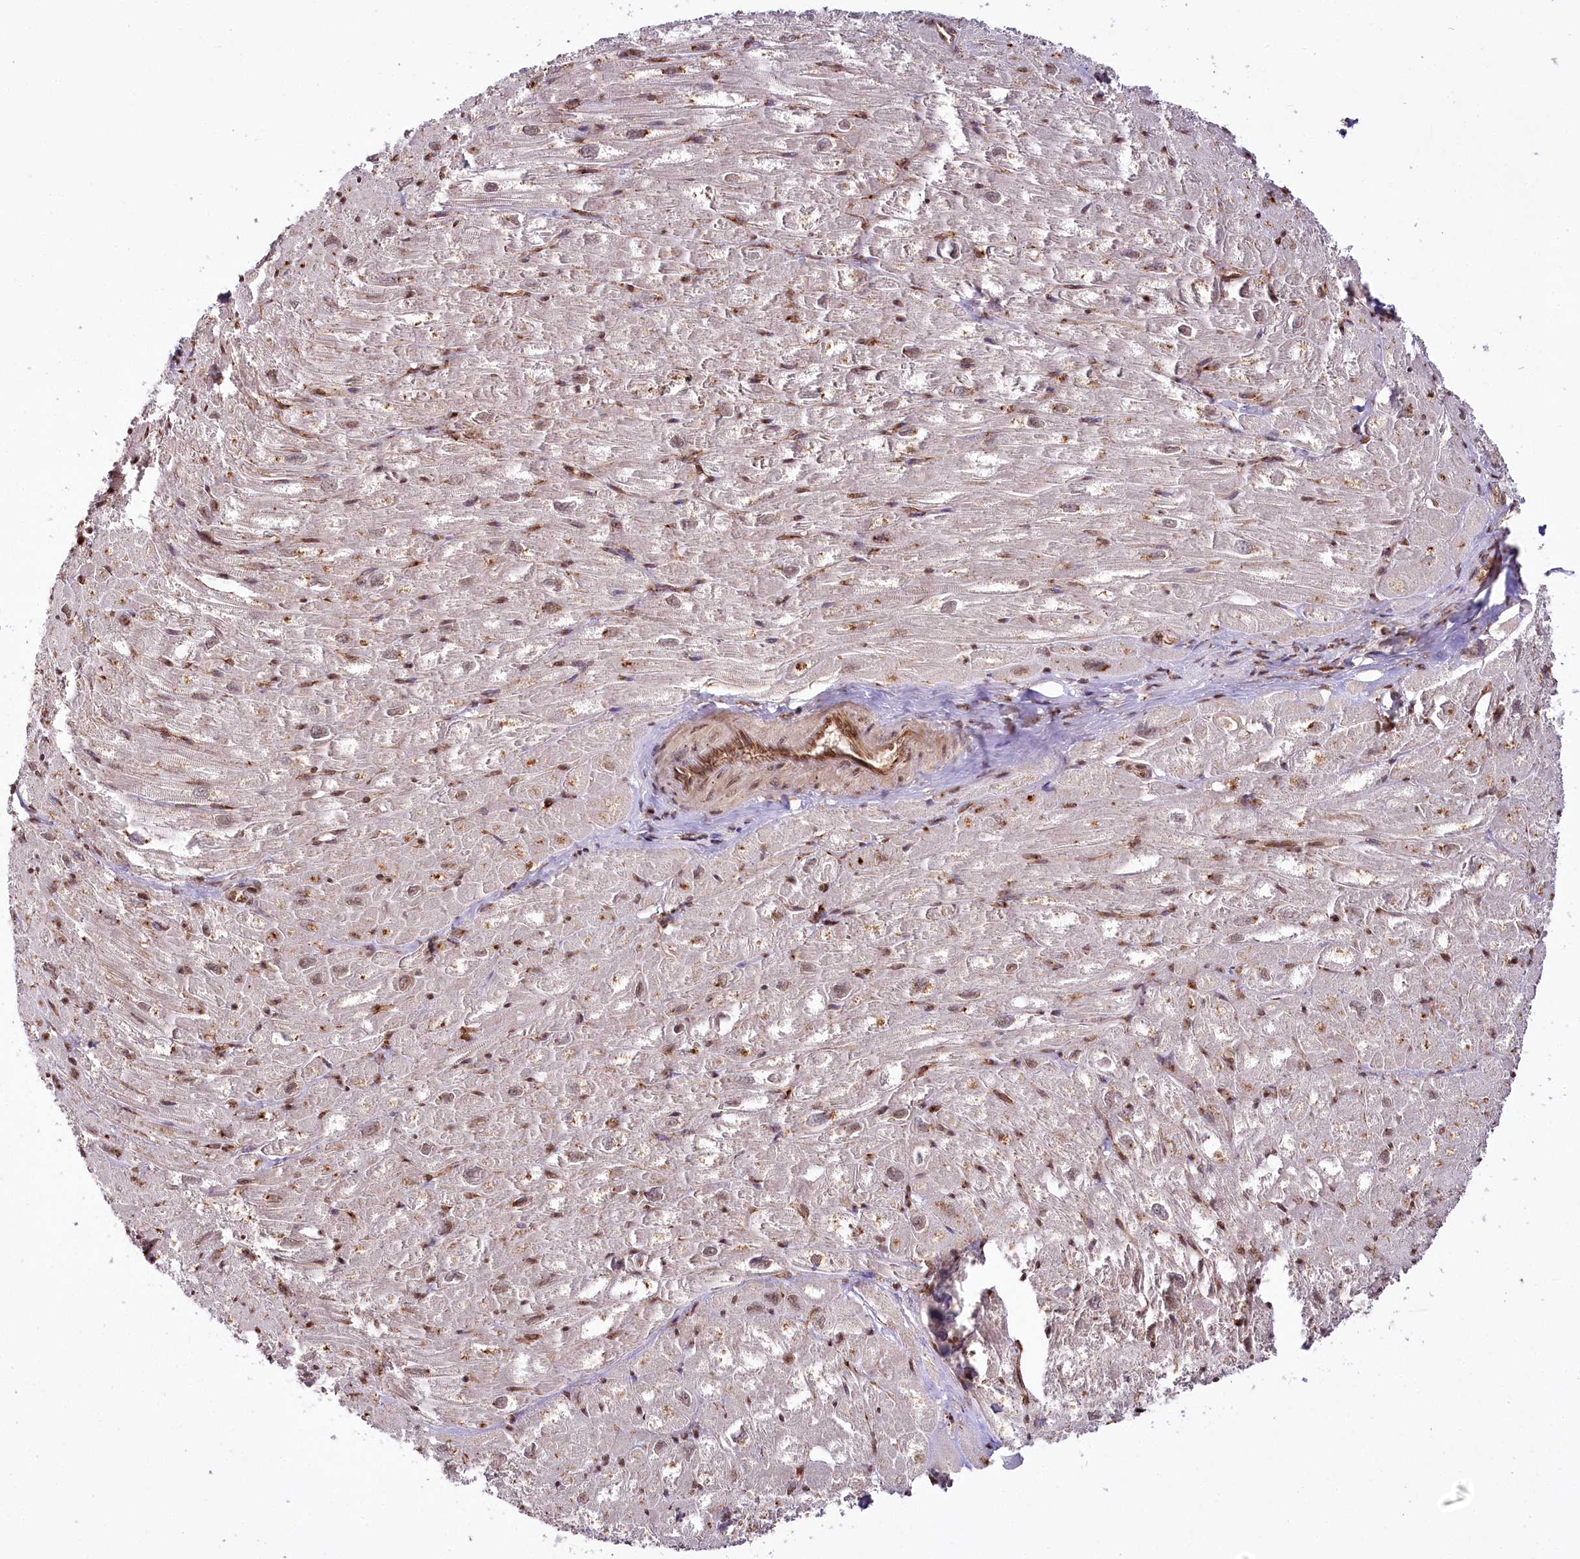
{"staining": {"intensity": "strong", "quantity": ">75%", "location": "cytoplasmic/membranous,nuclear"}, "tissue": "heart muscle", "cell_type": "Cardiomyocytes", "image_type": "normal", "snomed": [{"axis": "morphology", "description": "Normal tissue, NOS"}, {"axis": "topography", "description": "Heart"}], "caption": "Cardiomyocytes display high levels of strong cytoplasmic/membranous,nuclear expression in approximately >75% of cells in normal heart muscle.", "gene": "HOXC8", "patient": {"sex": "male", "age": 50}}